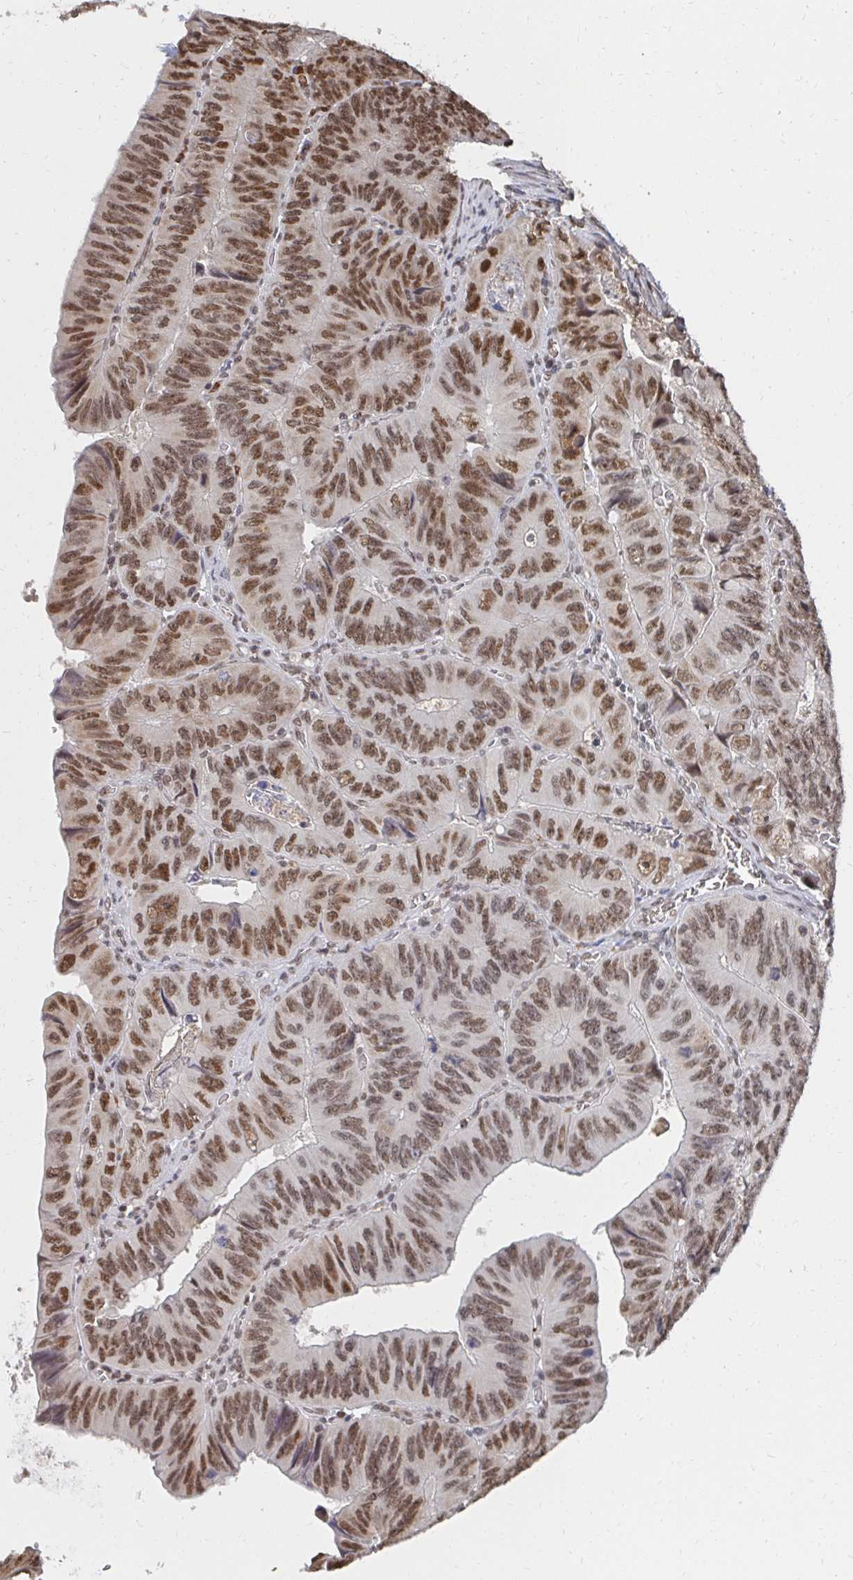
{"staining": {"intensity": "moderate", "quantity": ">75%", "location": "nuclear"}, "tissue": "colorectal cancer", "cell_type": "Tumor cells", "image_type": "cancer", "snomed": [{"axis": "morphology", "description": "Adenocarcinoma, NOS"}, {"axis": "topography", "description": "Colon"}], "caption": "A photomicrograph showing moderate nuclear positivity in about >75% of tumor cells in colorectal adenocarcinoma, as visualized by brown immunohistochemical staining.", "gene": "GTF3C6", "patient": {"sex": "female", "age": 84}}